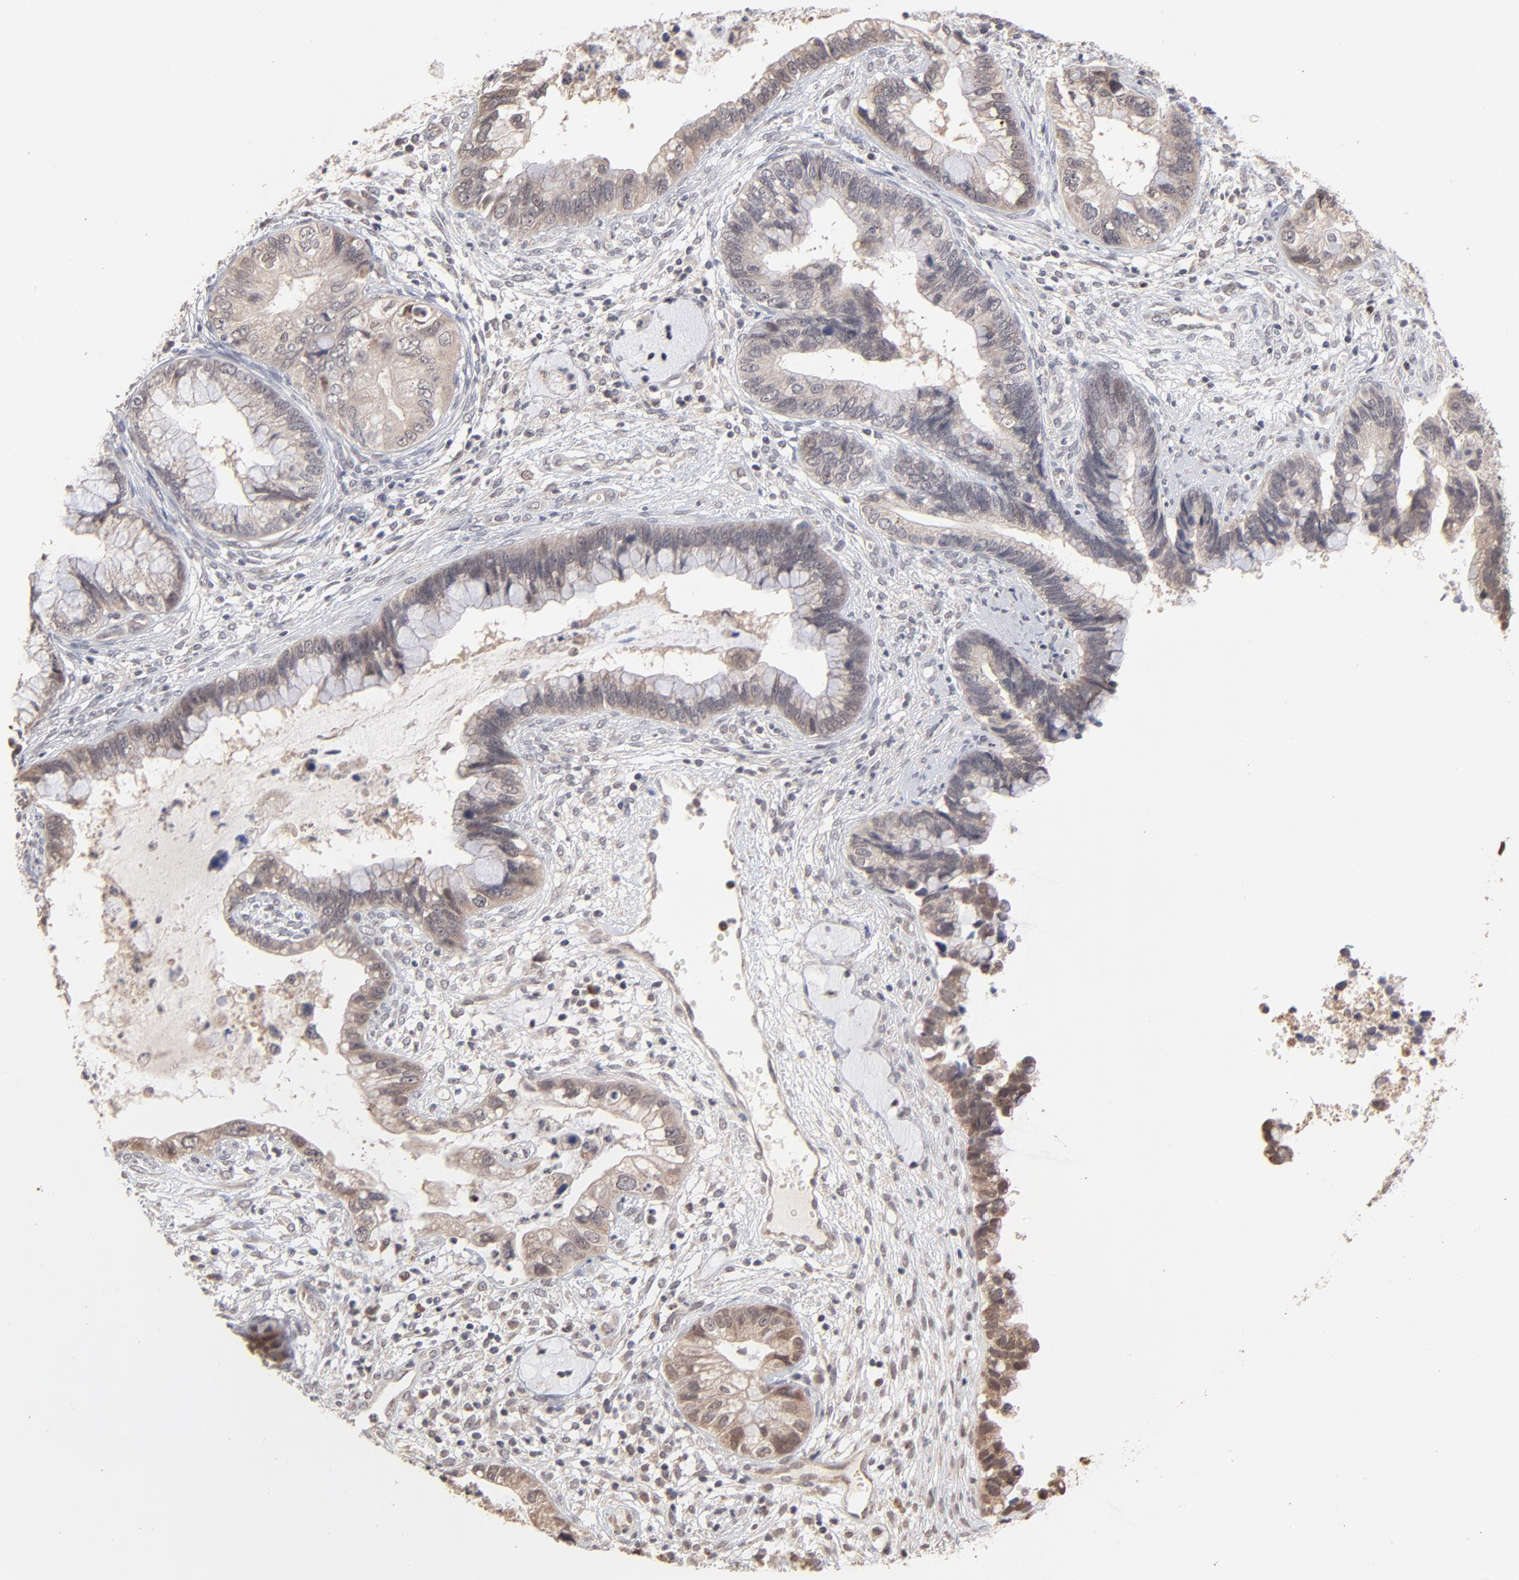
{"staining": {"intensity": "weak", "quantity": "25%-75%", "location": "cytoplasmic/membranous,nuclear"}, "tissue": "cervical cancer", "cell_type": "Tumor cells", "image_type": "cancer", "snomed": [{"axis": "morphology", "description": "Adenocarcinoma, NOS"}, {"axis": "topography", "description": "Cervix"}], "caption": "About 25%-75% of tumor cells in cervical cancer (adenocarcinoma) display weak cytoplasmic/membranous and nuclear protein staining as visualized by brown immunohistochemical staining.", "gene": "MSL2", "patient": {"sex": "female", "age": 44}}